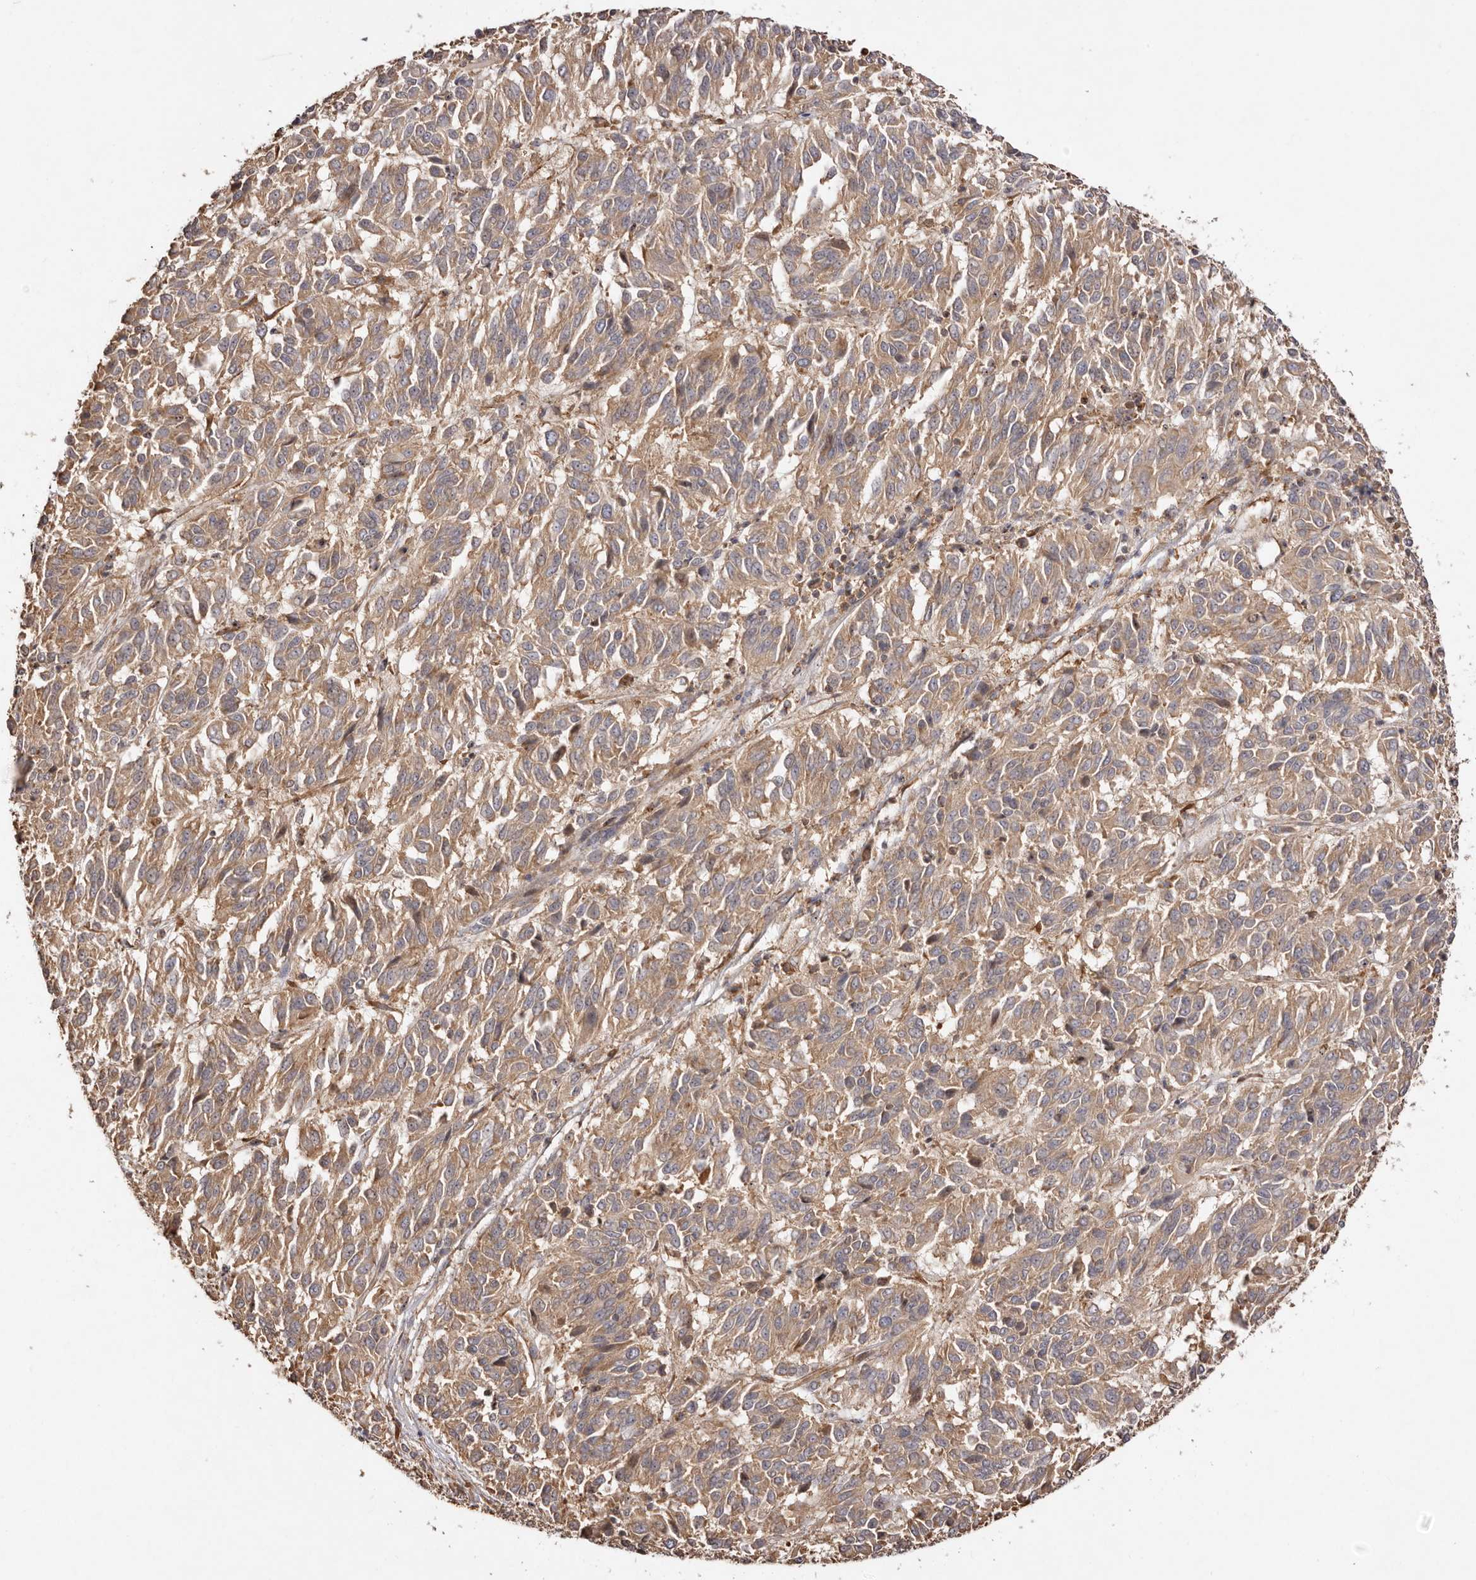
{"staining": {"intensity": "moderate", "quantity": ">75%", "location": "cytoplasmic/membranous"}, "tissue": "melanoma", "cell_type": "Tumor cells", "image_type": "cancer", "snomed": [{"axis": "morphology", "description": "Malignant melanoma, Metastatic site"}, {"axis": "topography", "description": "Lung"}], "caption": "Melanoma tissue shows moderate cytoplasmic/membranous positivity in approximately >75% of tumor cells, visualized by immunohistochemistry.", "gene": "RPS6", "patient": {"sex": "male", "age": 64}}